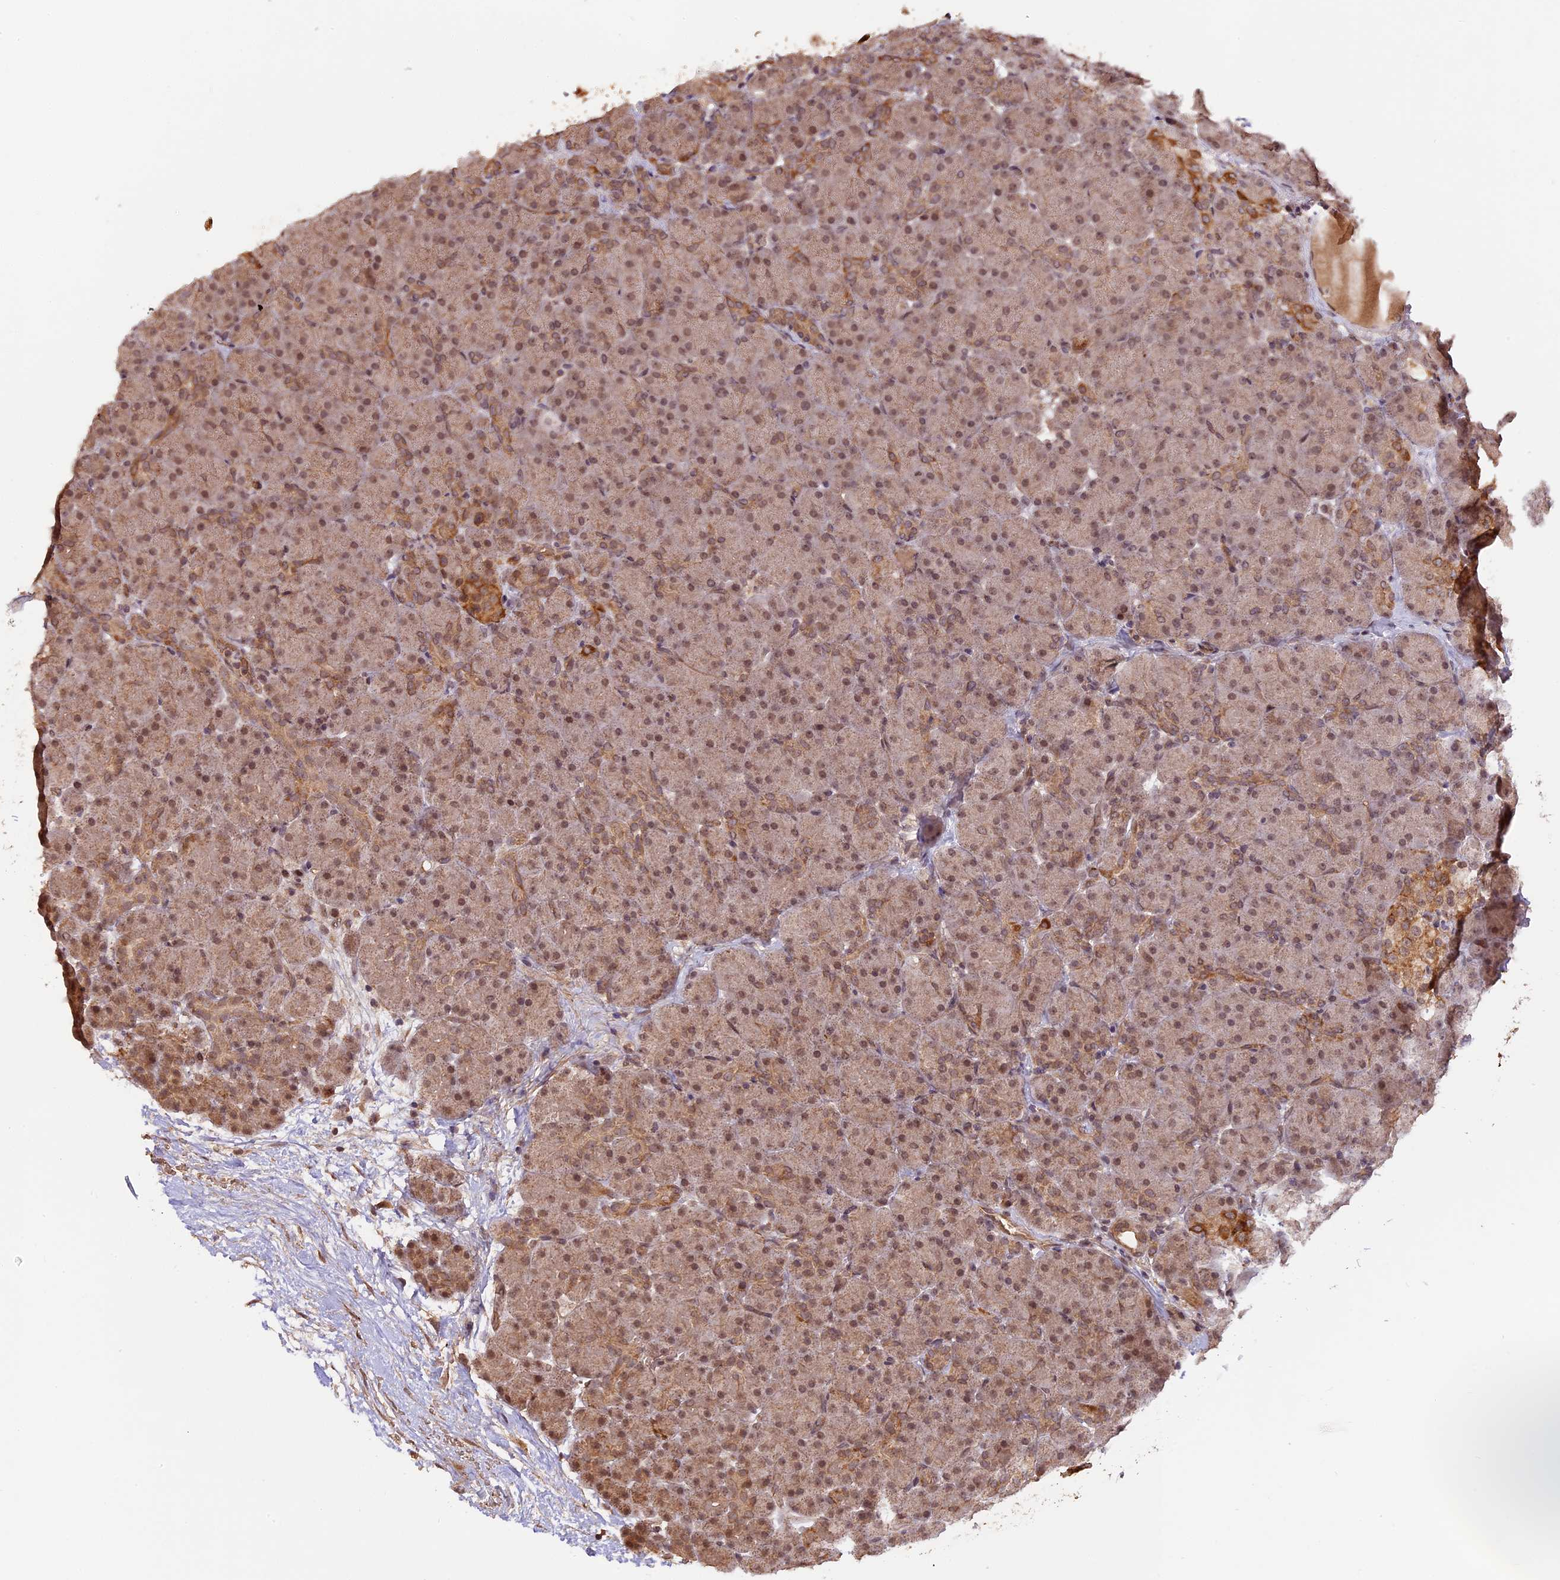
{"staining": {"intensity": "moderate", "quantity": ">75%", "location": "cytoplasmic/membranous,nuclear"}, "tissue": "pancreas", "cell_type": "Exocrine glandular cells", "image_type": "normal", "snomed": [{"axis": "morphology", "description": "Normal tissue, NOS"}, {"axis": "topography", "description": "Pancreas"}], "caption": "Exocrine glandular cells display medium levels of moderate cytoplasmic/membranous,nuclear staining in about >75% of cells in unremarkable human pancreas. (Brightfield microscopy of DAB IHC at high magnification).", "gene": "ZNF480", "patient": {"sex": "male", "age": 66}}